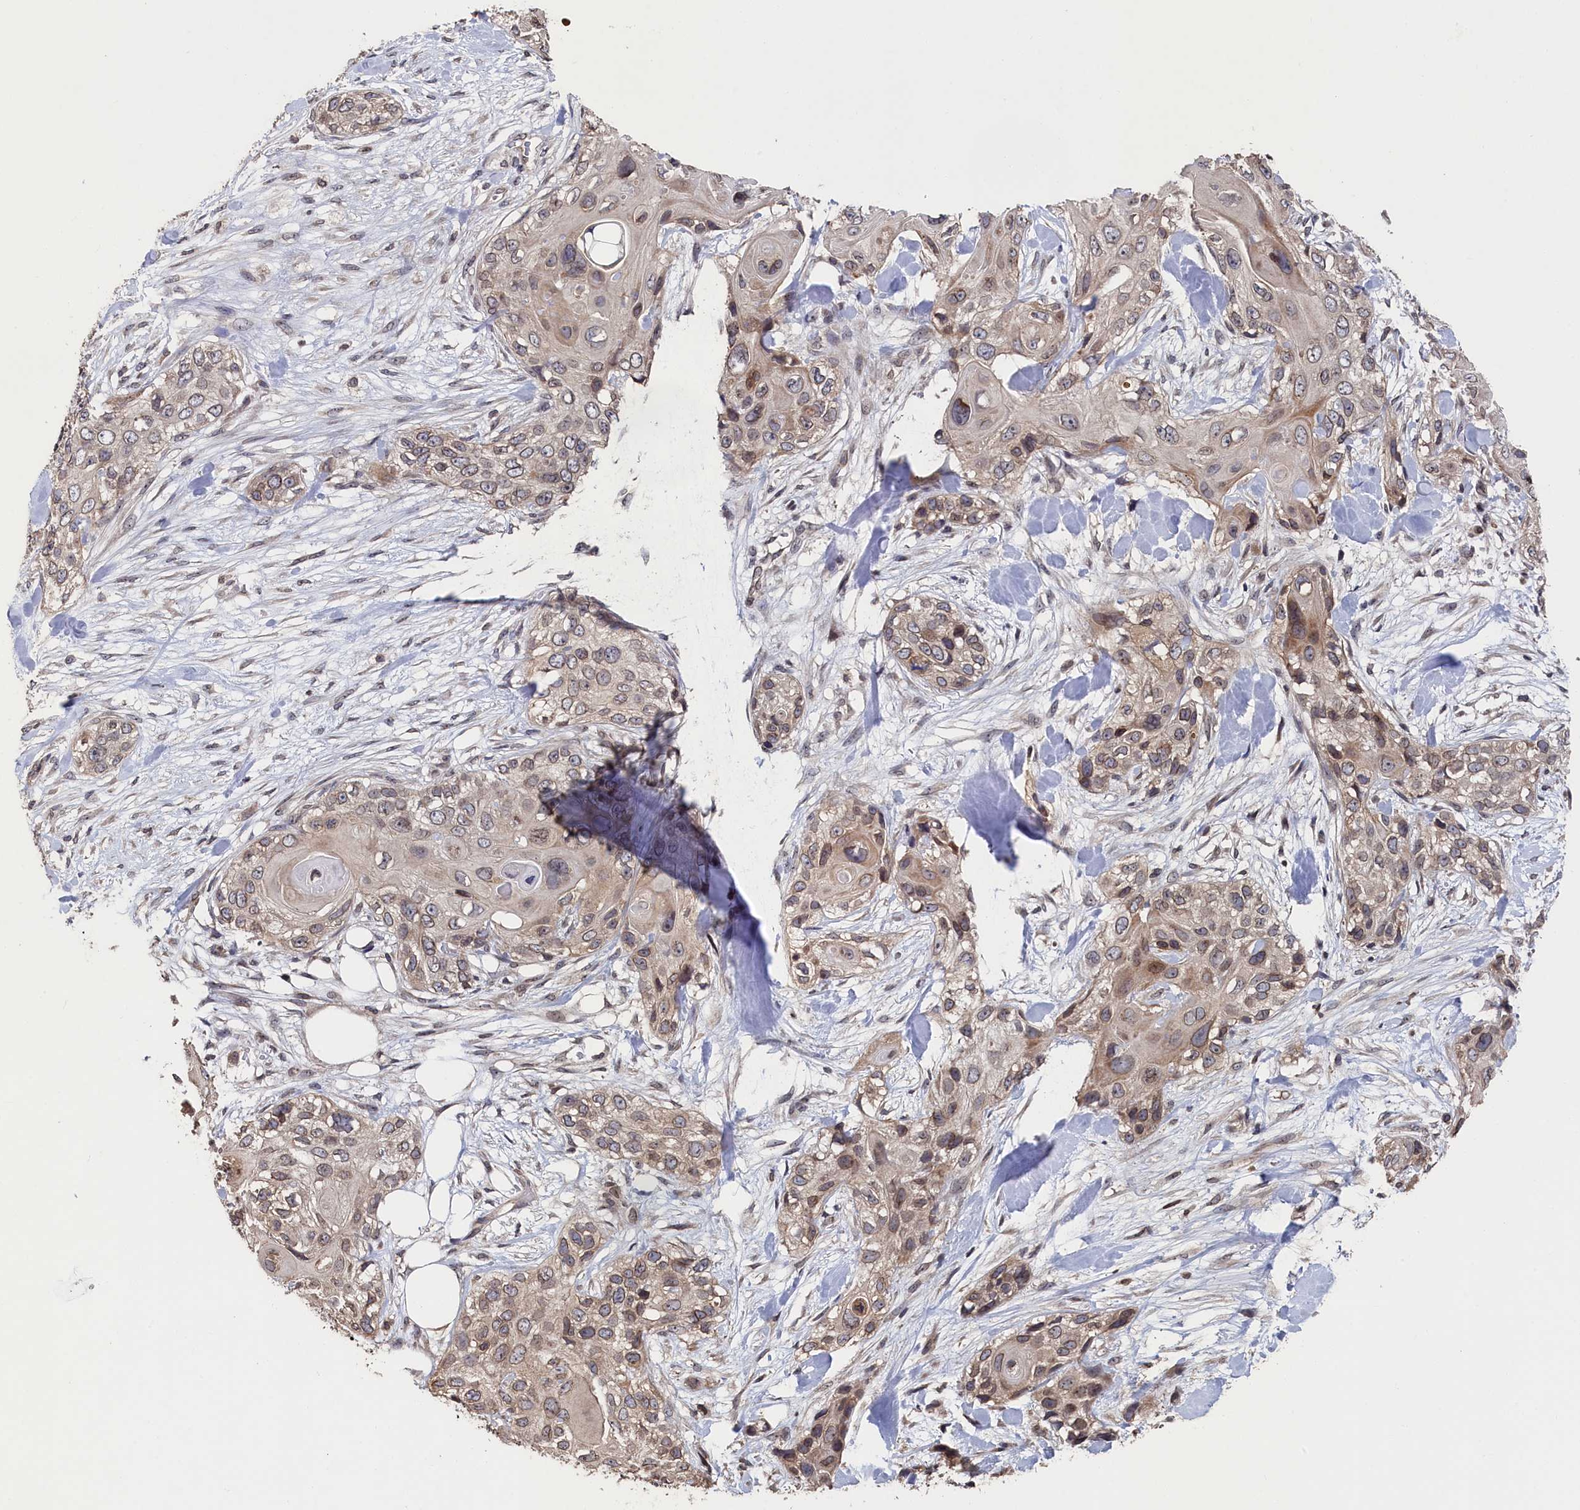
{"staining": {"intensity": "moderate", "quantity": "<25%", "location": "cytoplasmic/membranous,nuclear"}, "tissue": "skin cancer", "cell_type": "Tumor cells", "image_type": "cancer", "snomed": [{"axis": "morphology", "description": "Normal tissue, NOS"}, {"axis": "morphology", "description": "Squamous cell carcinoma, NOS"}, {"axis": "topography", "description": "Skin"}], "caption": "This micrograph displays squamous cell carcinoma (skin) stained with immunohistochemistry (IHC) to label a protein in brown. The cytoplasmic/membranous and nuclear of tumor cells show moderate positivity for the protein. Nuclei are counter-stained blue.", "gene": "ANKEF1", "patient": {"sex": "male", "age": 72}}